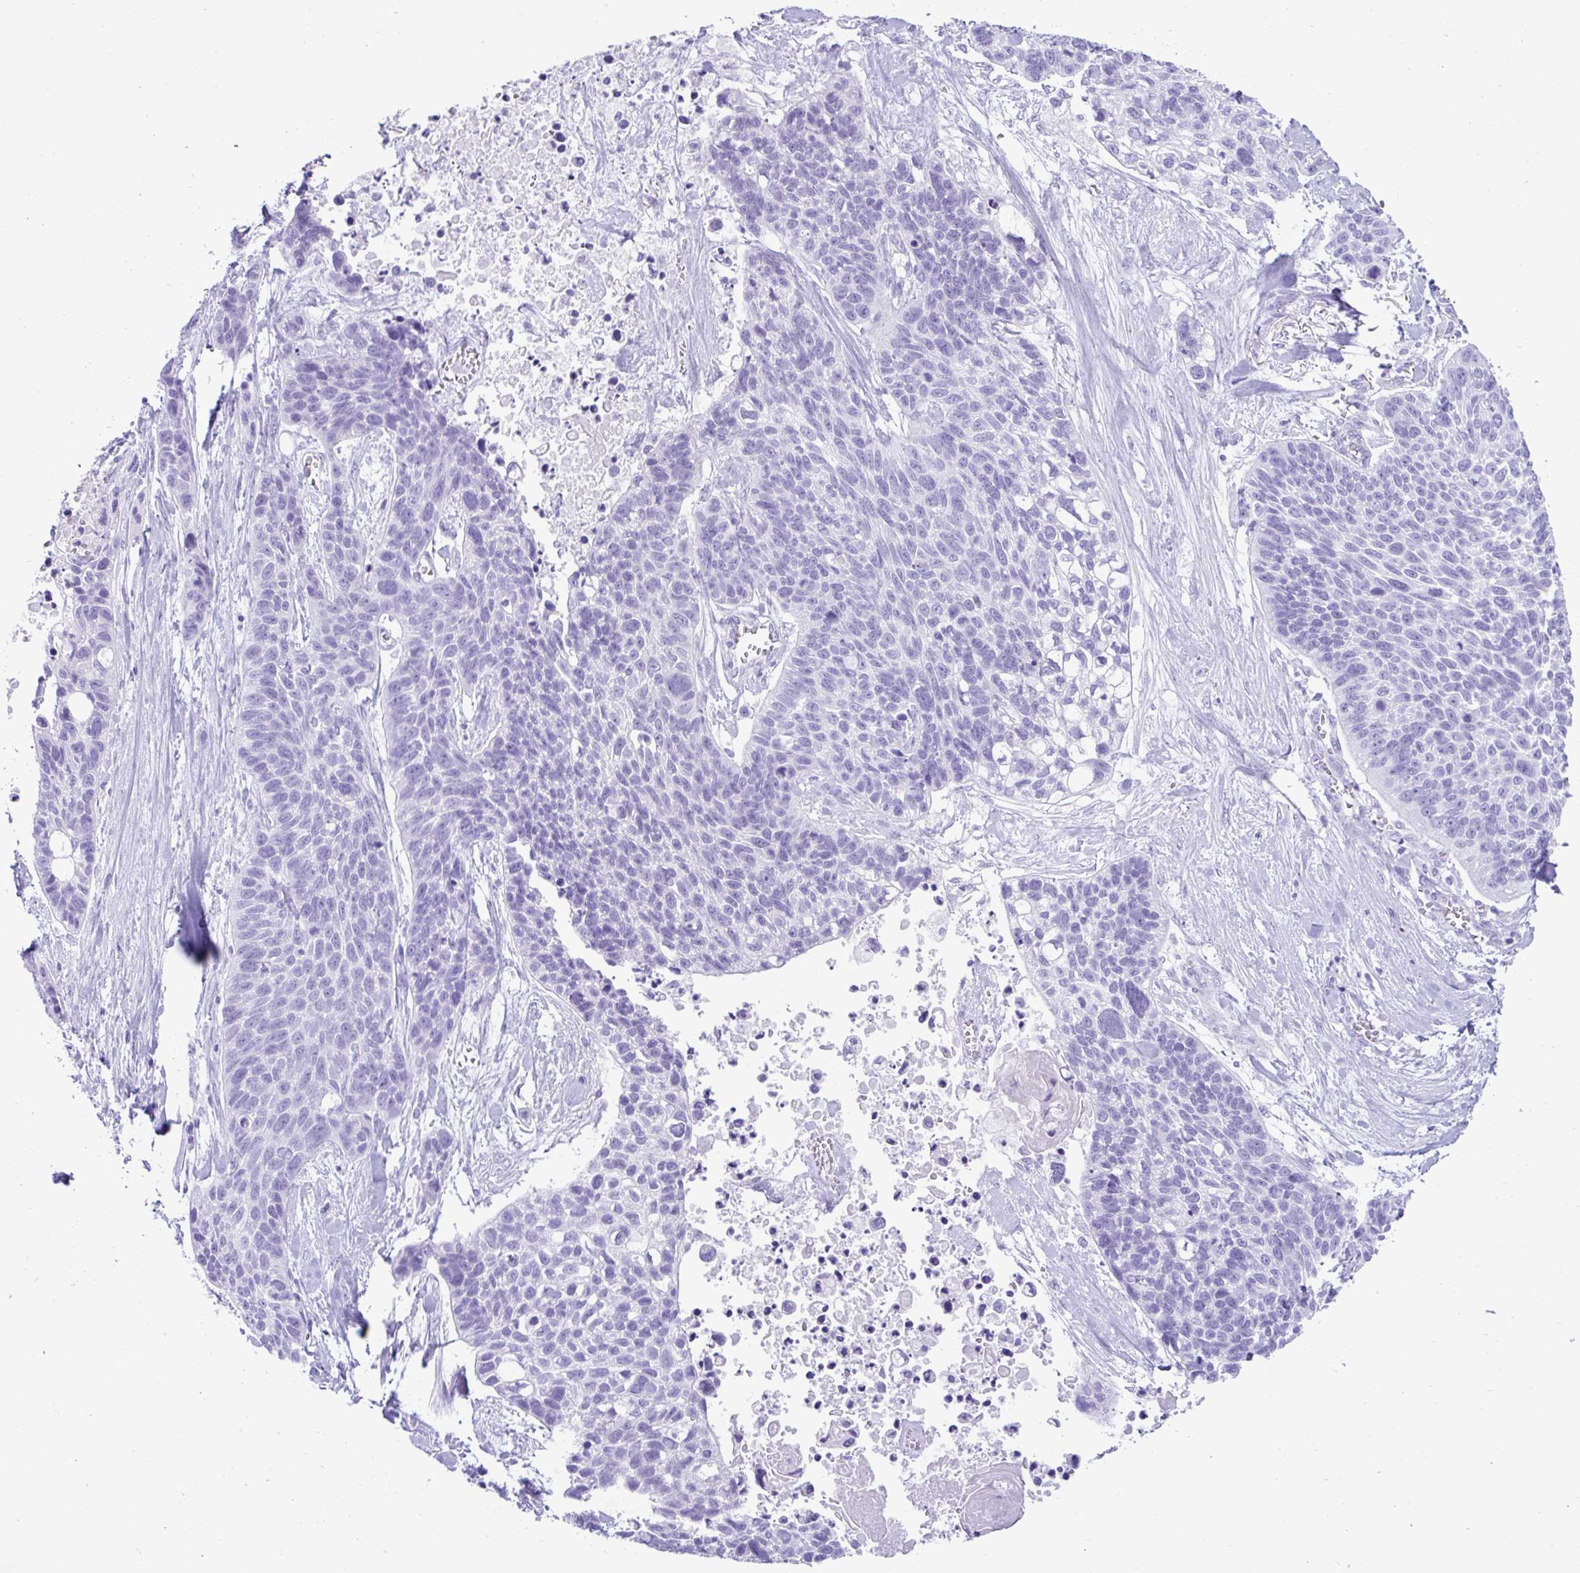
{"staining": {"intensity": "negative", "quantity": "none", "location": "none"}, "tissue": "lung cancer", "cell_type": "Tumor cells", "image_type": "cancer", "snomed": [{"axis": "morphology", "description": "Squamous cell carcinoma, NOS"}, {"axis": "topography", "description": "Lung"}], "caption": "A high-resolution histopathology image shows immunohistochemistry staining of lung cancer (squamous cell carcinoma), which exhibits no significant expression in tumor cells.", "gene": "PSCA", "patient": {"sex": "male", "age": 62}}